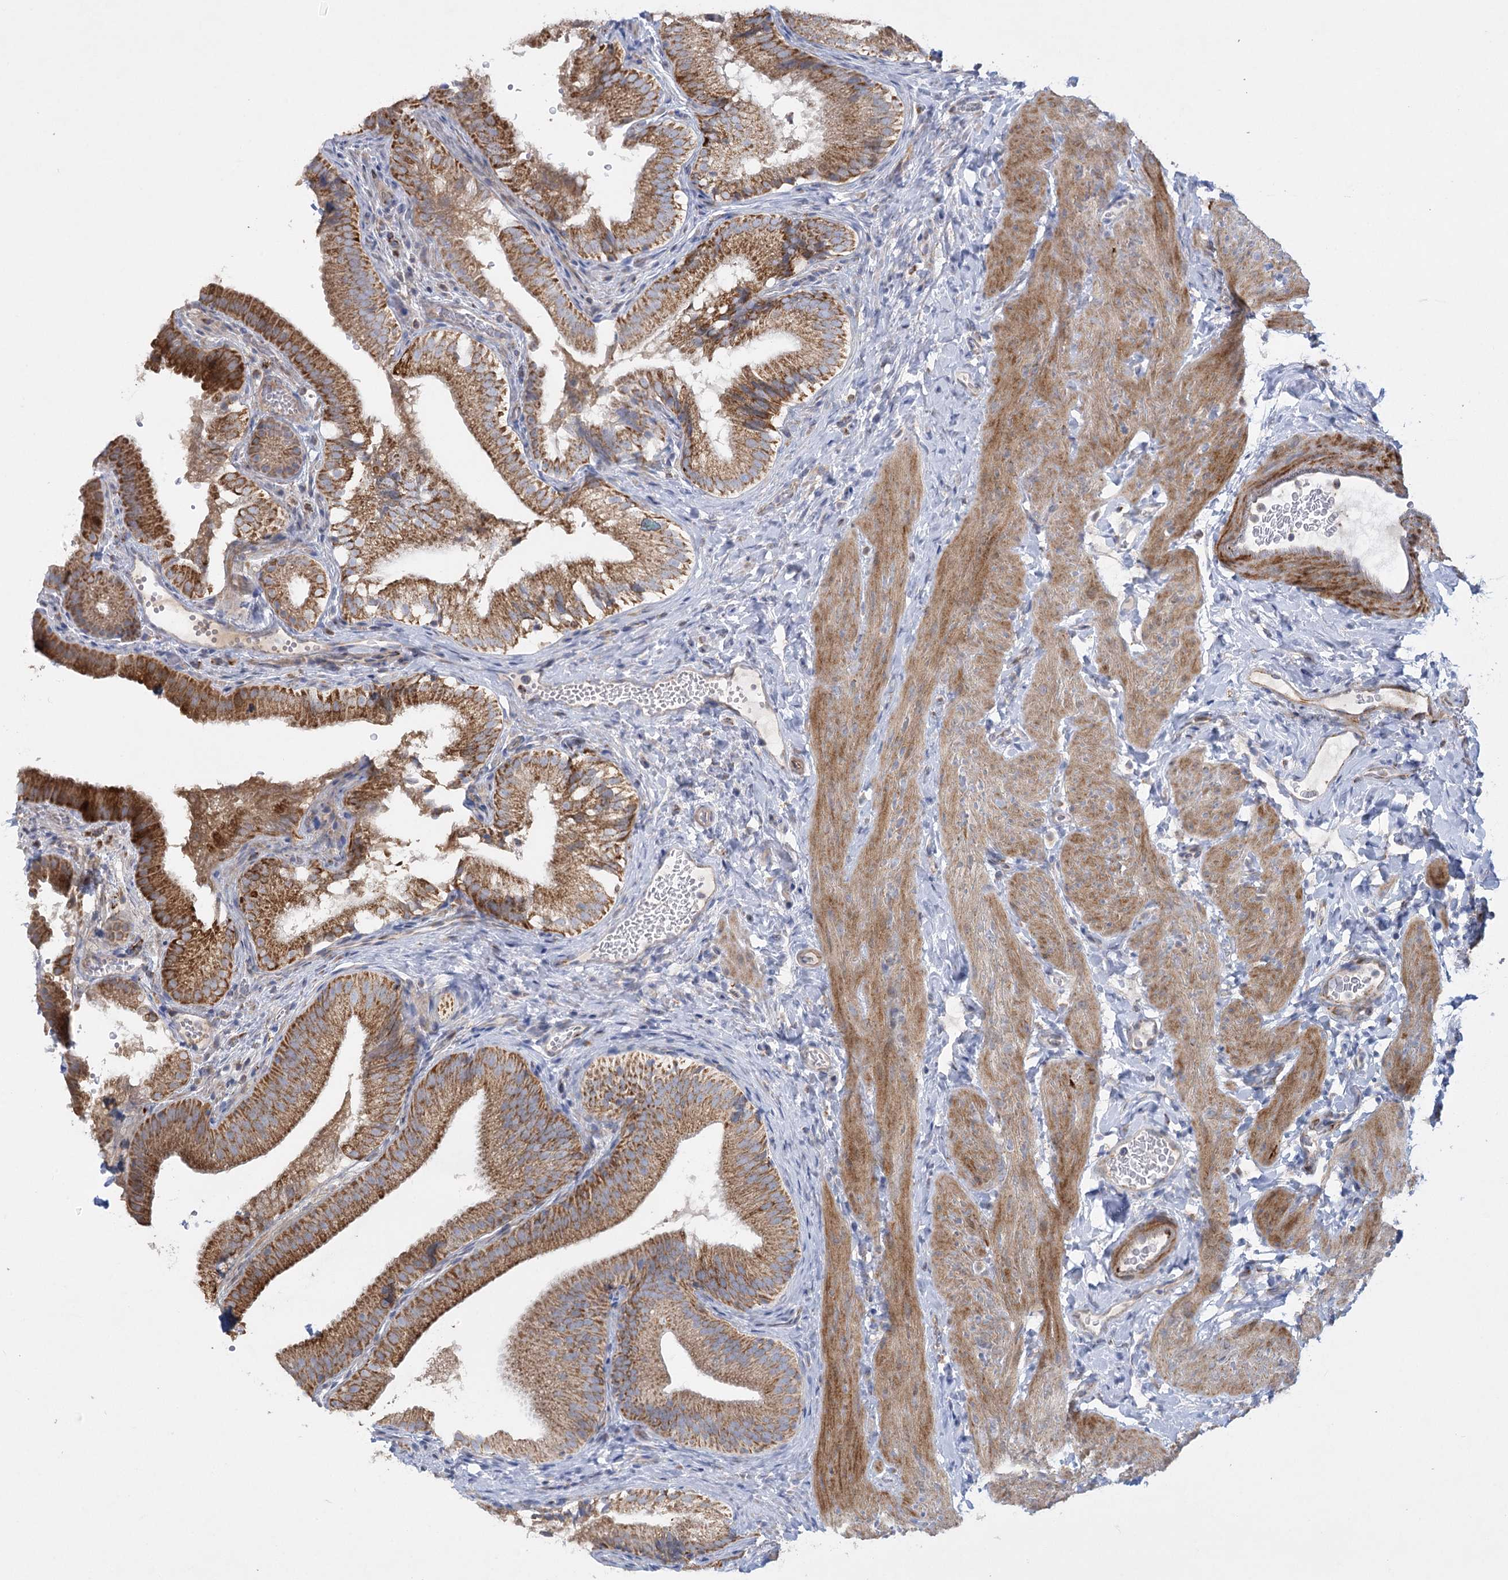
{"staining": {"intensity": "strong", "quantity": "25%-75%", "location": "cytoplasmic/membranous"}, "tissue": "gallbladder", "cell_type": "Glandular cells", "image_type": "normal", "snomed": [{"axis": "morphology", "description": "Normal tissue, NOS"}, {"axis": "topography", "description": "Gallbladder"}], "caption": "Immunohistochemical staining of benign gallbladder shows strong cytoplasmic/membranous protein staining in approximately 25%-75% of glandular cells.", "gene": "DHTKD1", "patient": {"sex": "female", "age": 30}}